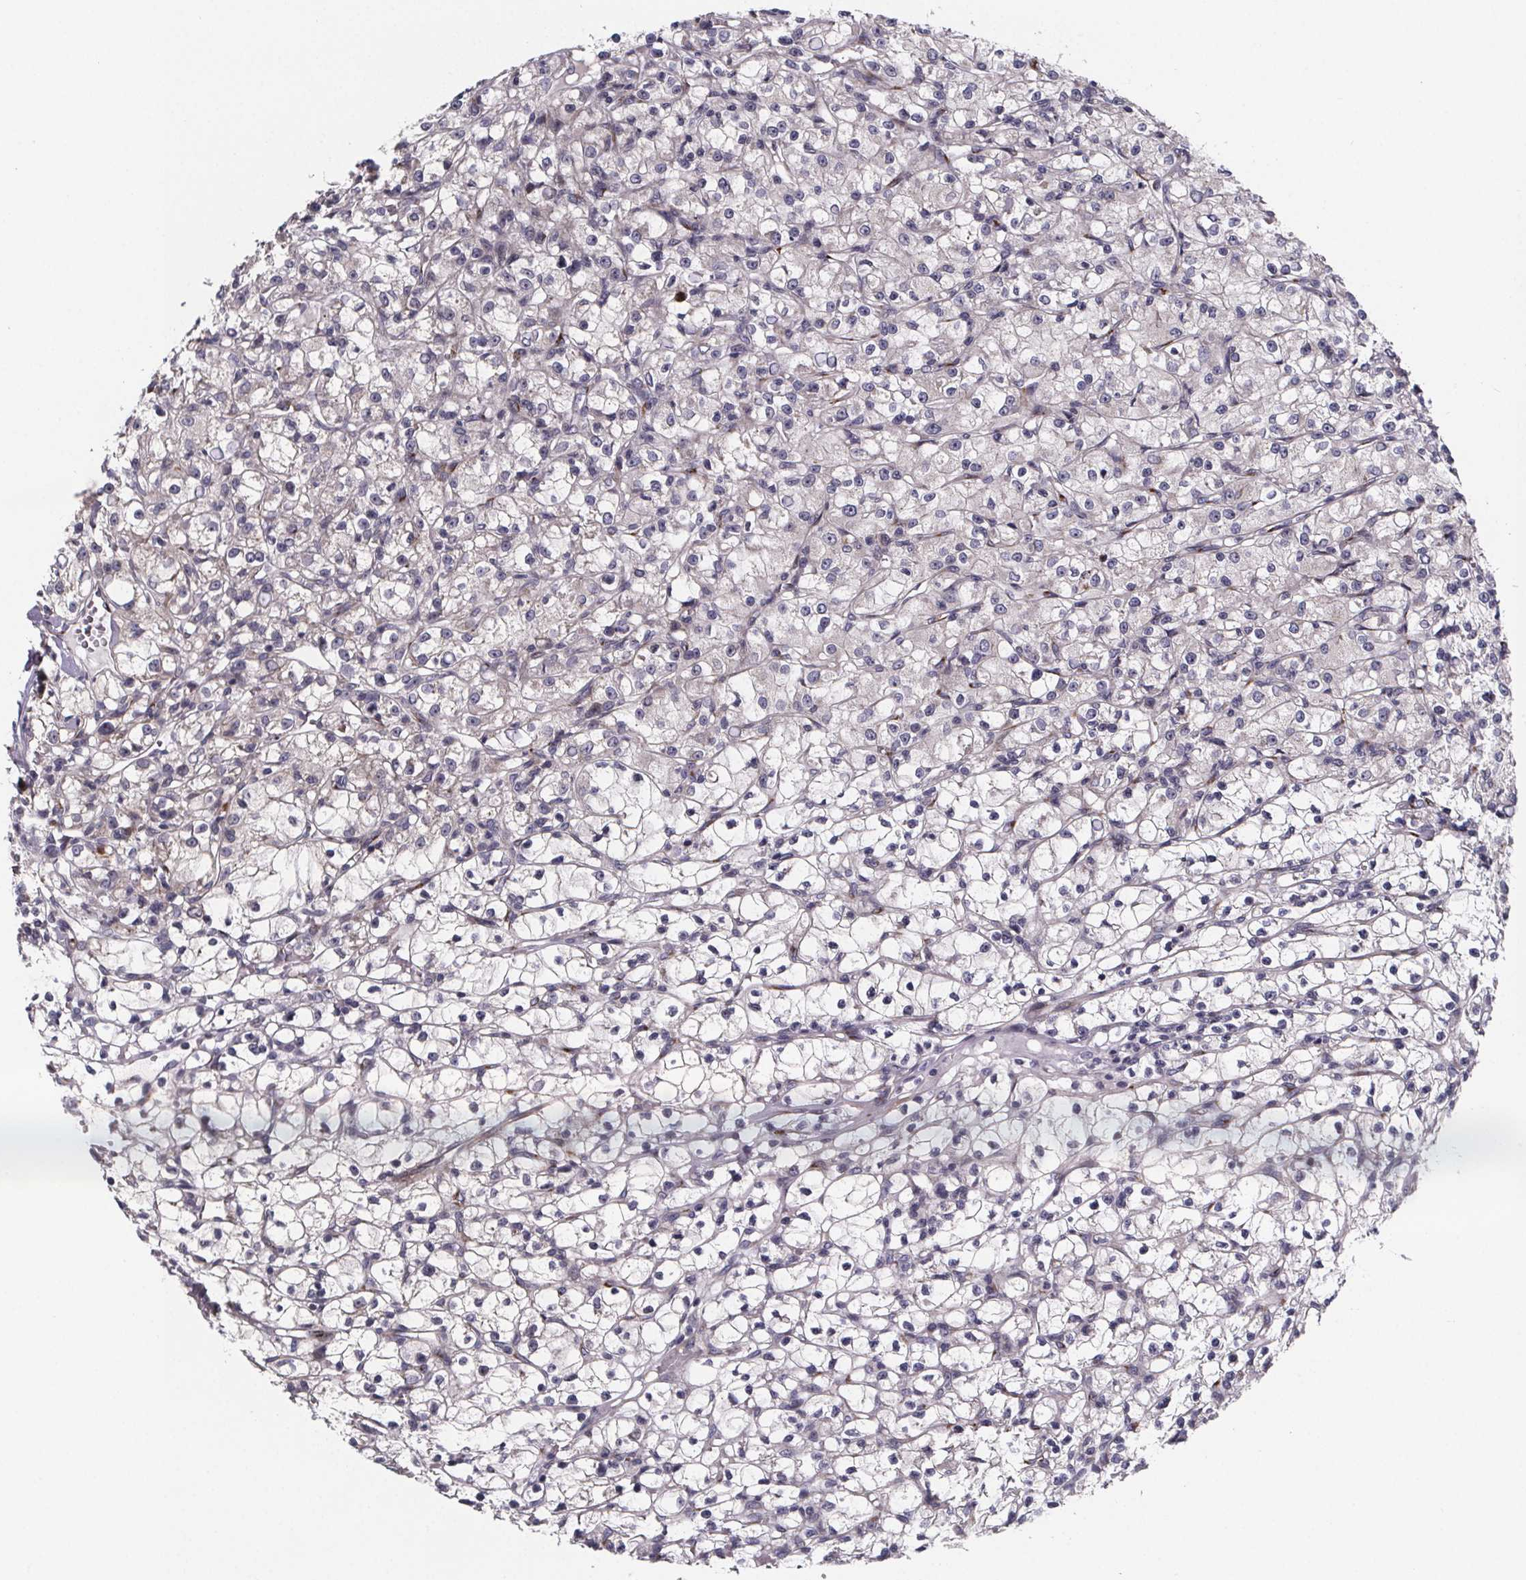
{"staining": {"intensity": "negative", "quantity": "none", "location": "none"}, "tissue": "renal cancer", "cell_type": "Tumor cells", "image_type": "cancer", "snomed": [{"axis": "morphology", "description": "Adenocarcinoma, NOS"}, {"axis": "topography", "description": "Kidney"}], "caption": "Histopathology image shows no significant protein positivity in tumor cells of renal cancer.", "gene": "NDST1", "patient": {"sex": "female", "age": 59}}